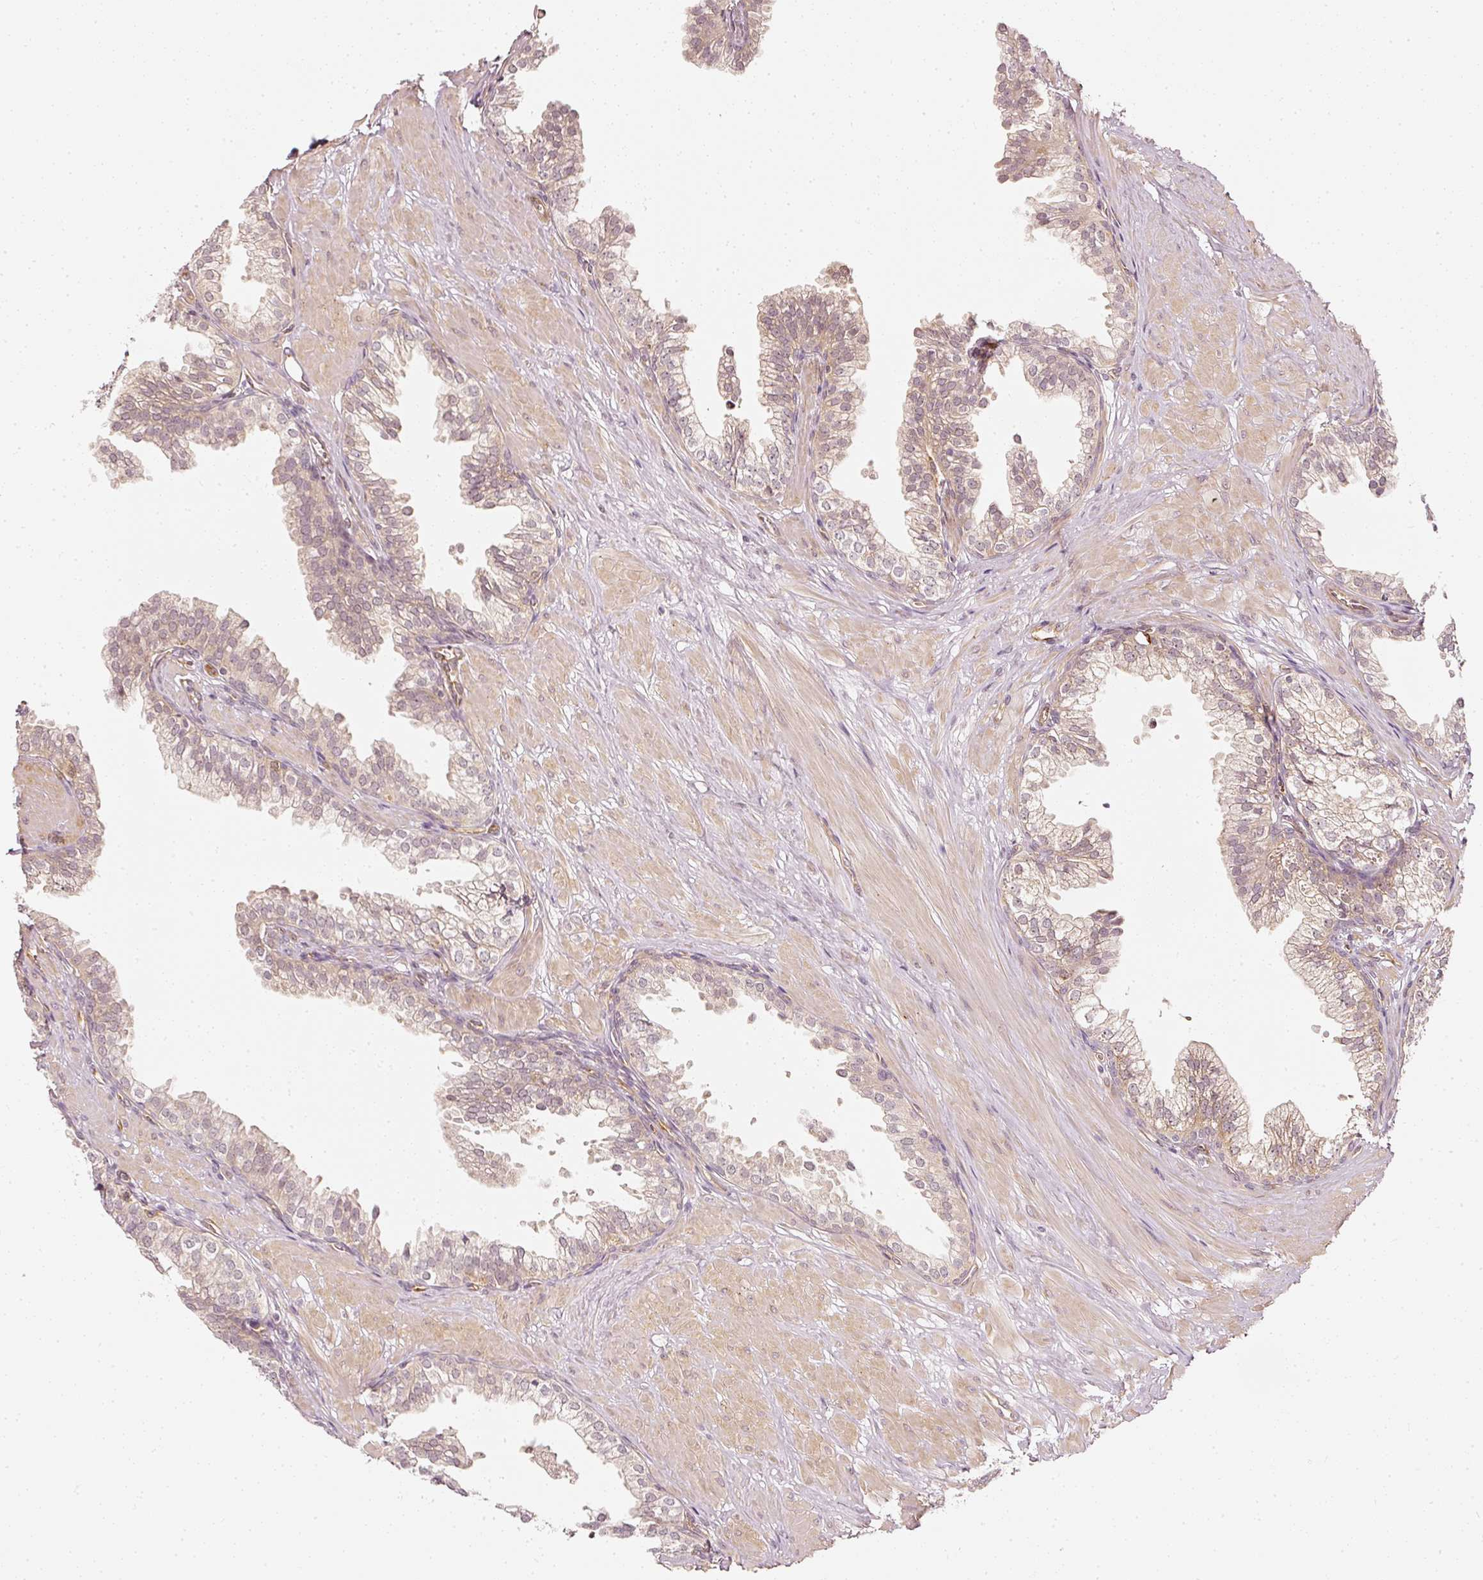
{"staining": {"intensity": "weak", "quantity": "25%-75%", "location": "cytoplasmic/membranous"}, "tissue": "prostate", "cell_type": "Glandular cells", "image_type": "normal", "snomed": [{"axis": "morphology", "description": "Normal tissue, NOS"}, {"axis": "topography", "description": "Prostate"}, {"axis": "topography", "description": "Peripheral nerve tissue"}], "caption": "Protein expression analysis of unremarkable prostate reveals weak cytoplasmic/membranous positivity in about 25%-75% of glandular cells.", "gene": "DRD2", "patient": {"sex": "male", "age": 55}}